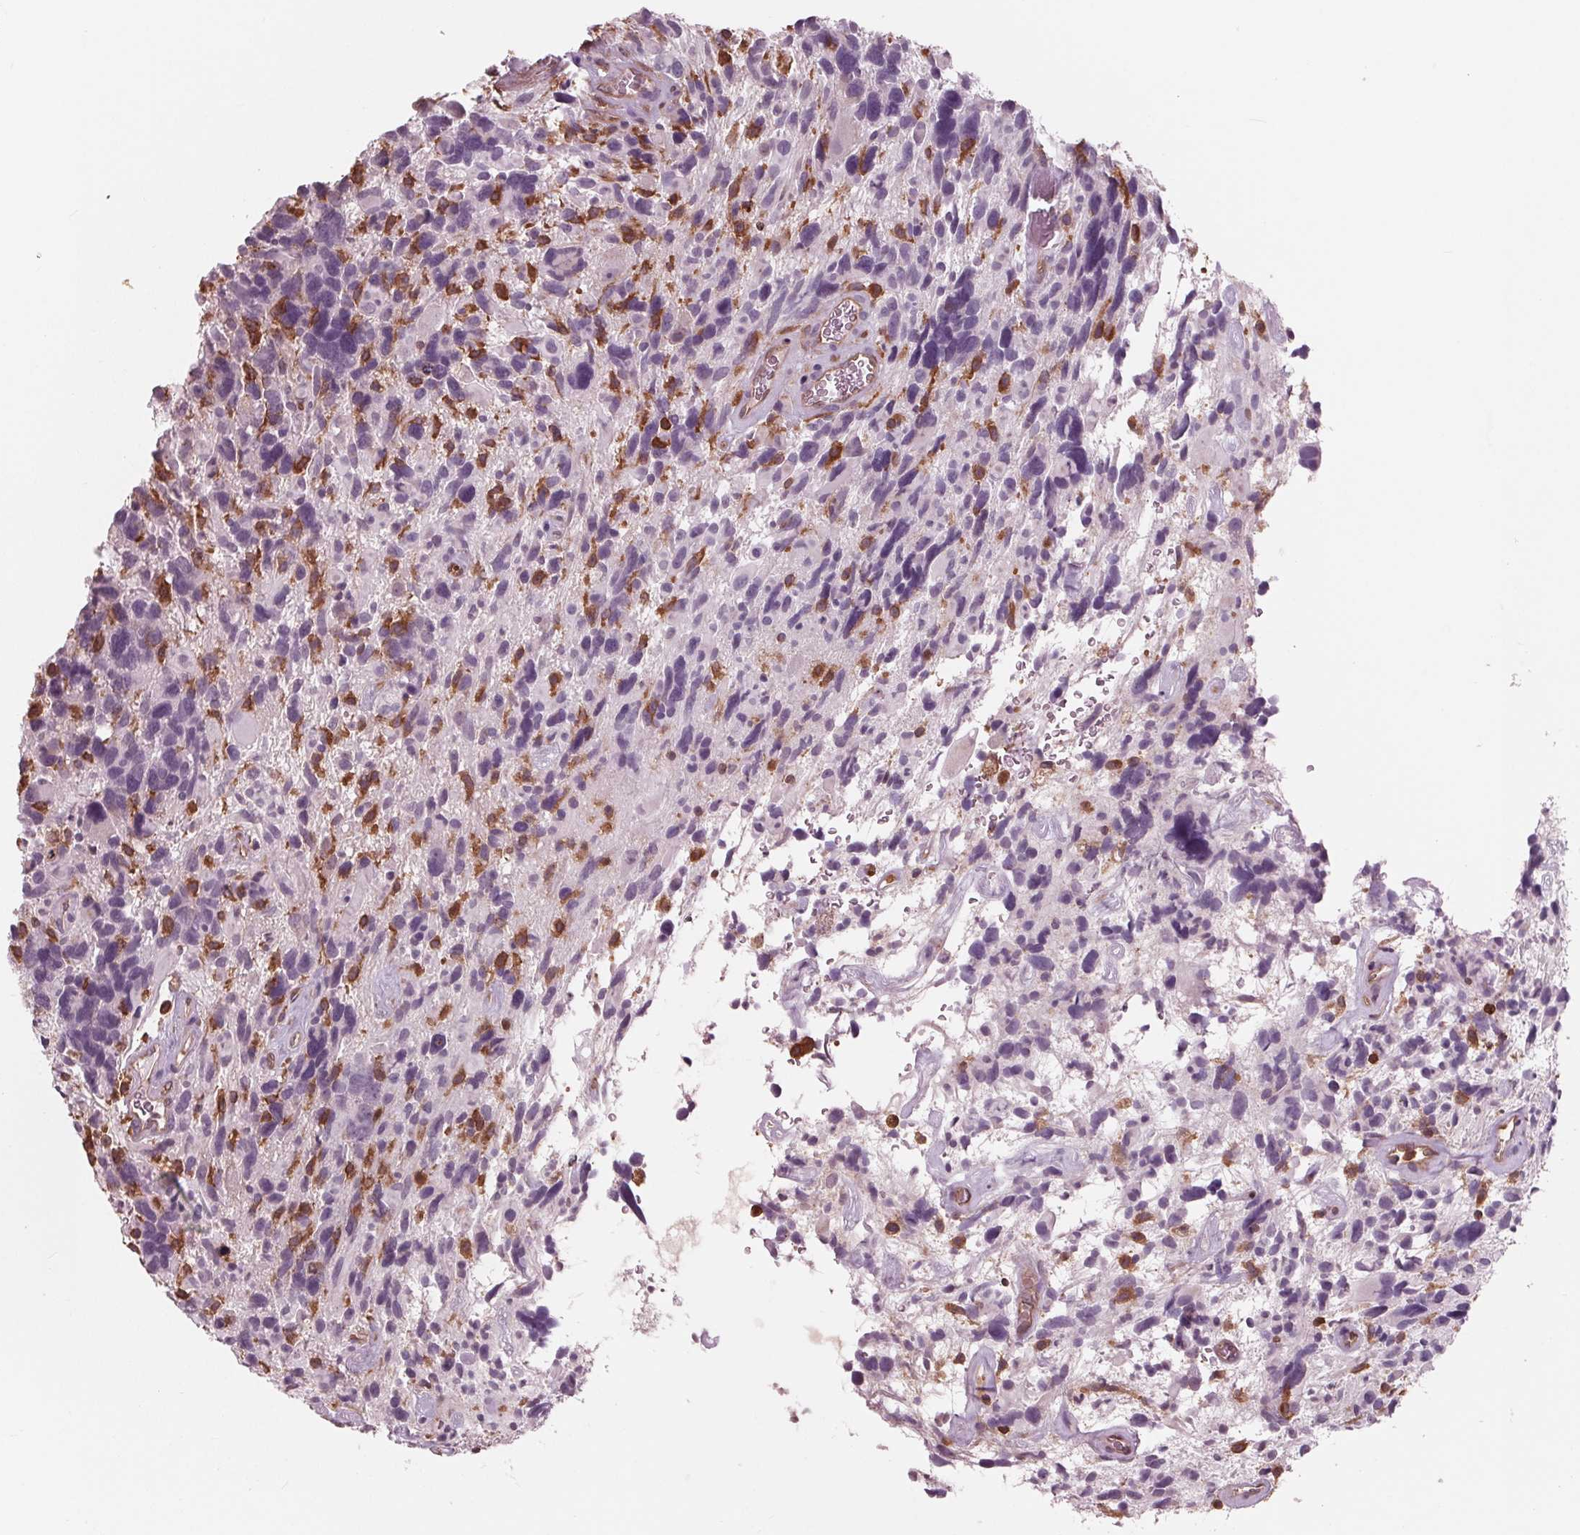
{"staining": {"intensity": "negative", "quantity": "none", "location": "none"}, "tissue": "glioma", "cell_type": "Tumor cells", "image_type": "cancer", "snomed": [{"axis": "morphology", "description": "Glioma, malignant, High grade"}, {"axis": "topography", "description": "Brain"}], "caption": "Immunohistochemistry (IHC) histopathology image of glioma stained for a protein (brown), which displays no expression in tumor cells.", "gene": "ARHGAP25", "patient": {"sex": "male", "age": 49}}